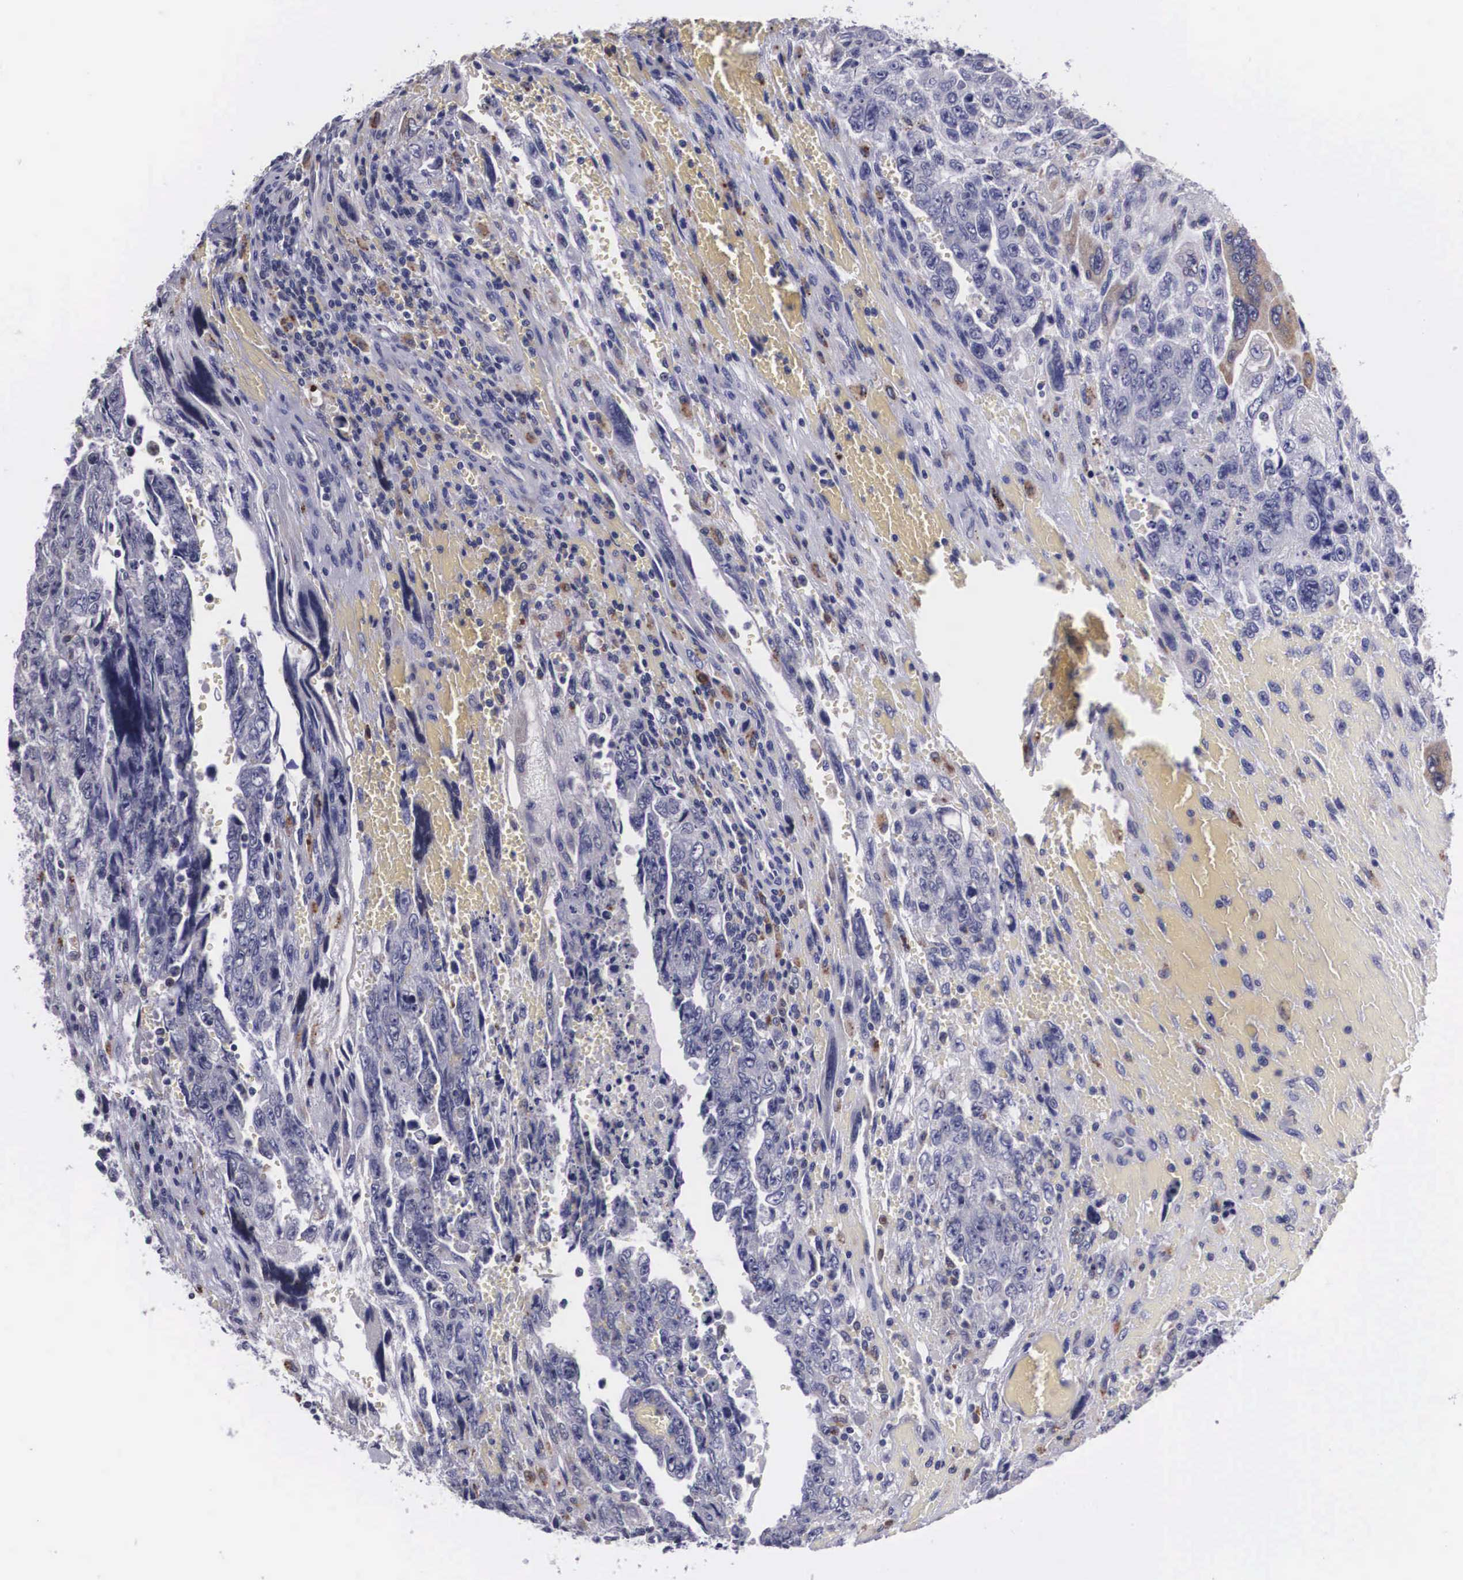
{"staining": {"intensity": "negative", "quantity": "none", "location": "none"}, "tissue": "testis cancer", "cell_type": "Tumor cells", "image_type": "cancer", "snomed": [{"axis": "morphology", "description": "Carcinoma, Embryonal, NOS"}, {"axis": "topography", "description": "Testis"}], "caption": "A micrograph of testis cancer stained for a protein shows no brown staining in tumor cells.", "gene": "CRELD2", "patient": {"sex": "male", "age": 28}}